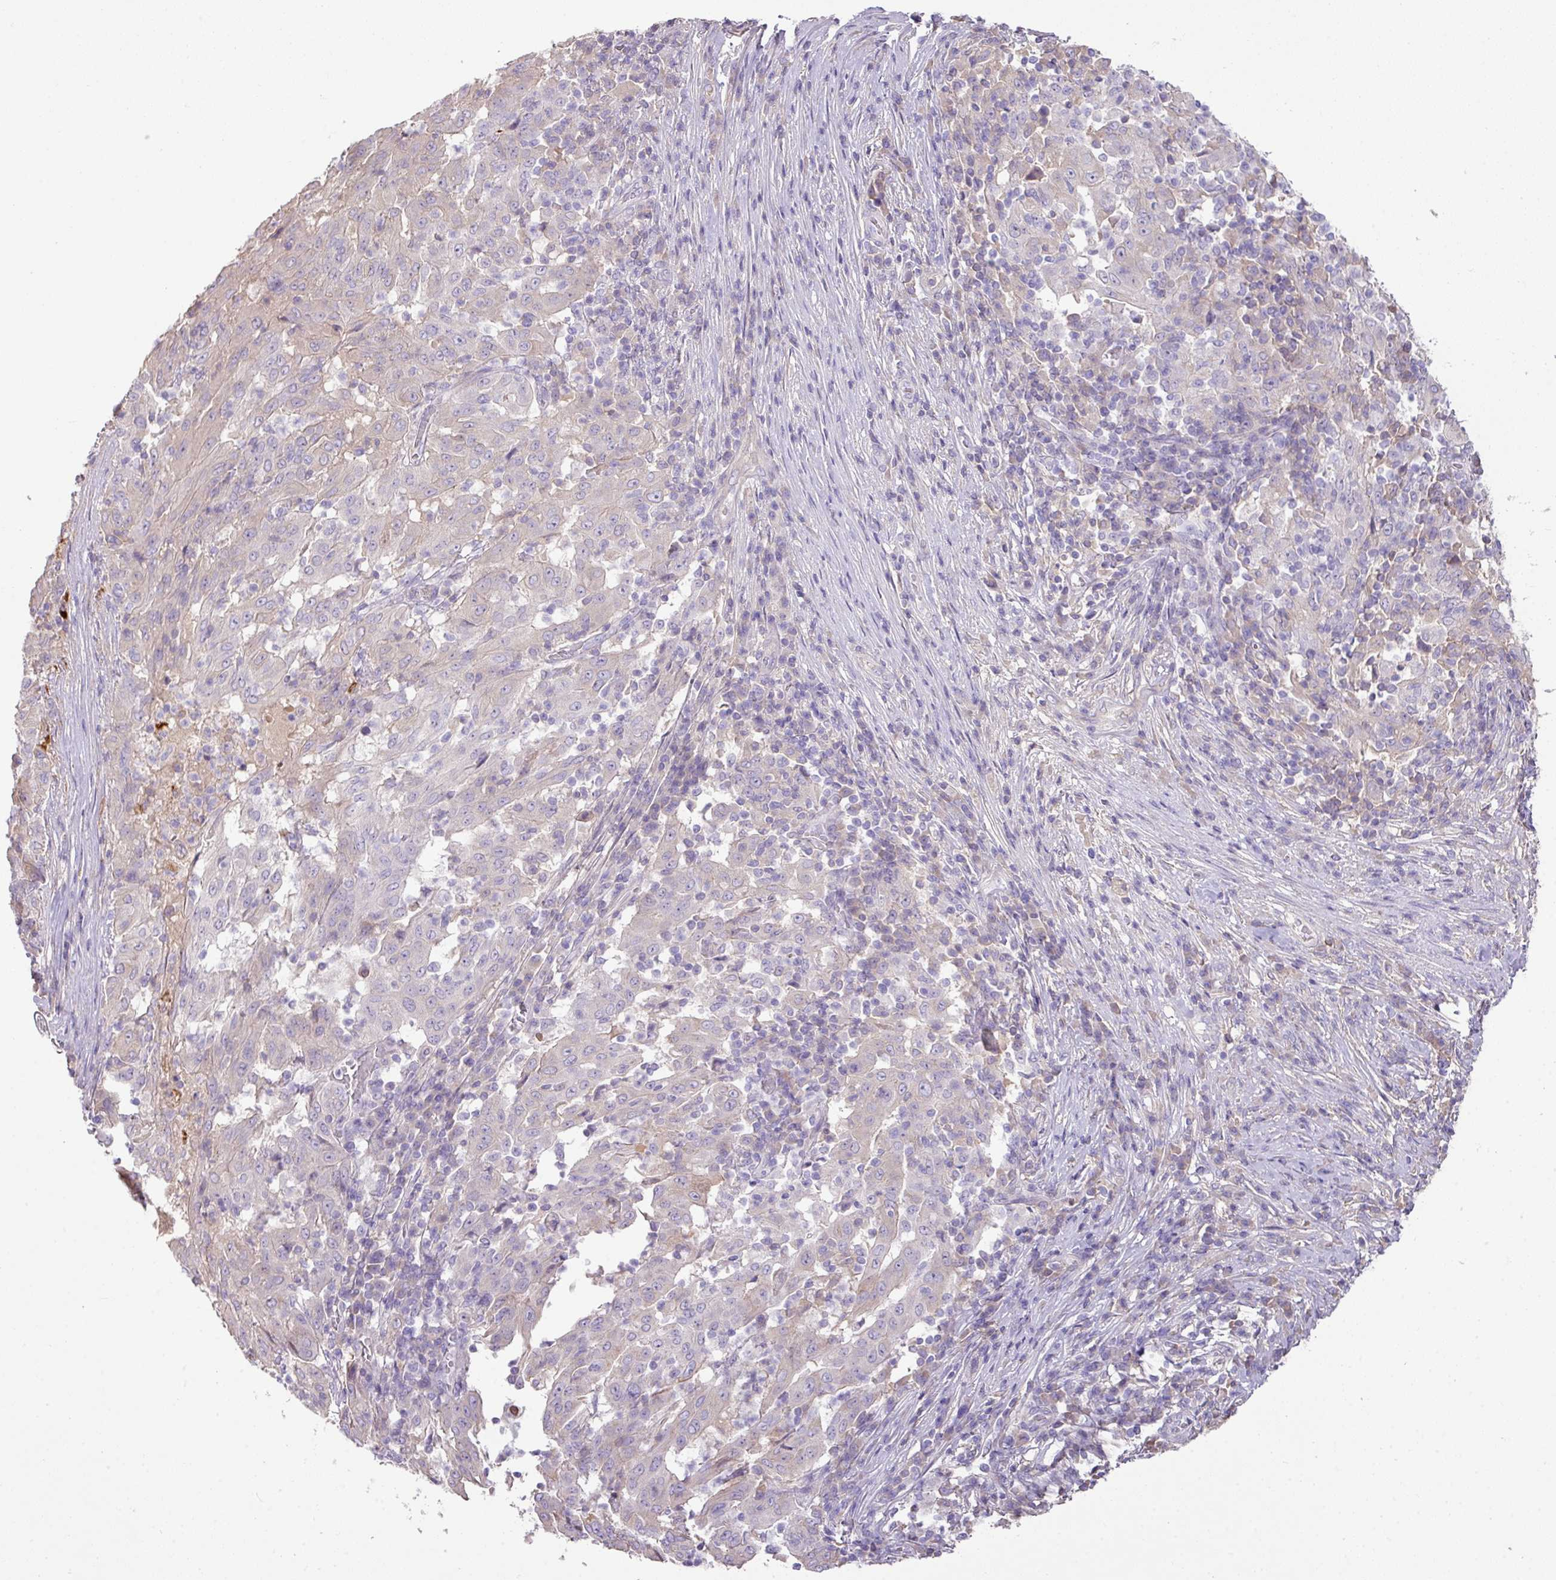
{"staining": {"intensity": "negative", "quantity": "none", "location": "none"}, "tissue": "pancreatic cancer", "cell_type": "Tumor cells", "image_type": "cancer", "snomed": [{"axis": "morphology", "description": "Adenocarcinoma, NOS"}, {"axis": "topography", "description": "Pancreas"}], "caption": "Immunohistochemical staining of pancreatic cancer (adenocarcinoma) reveals no significant positivity in tumor cells.", "gene": "OR6C6", "patient": {"sex": "male", "age": 63}}